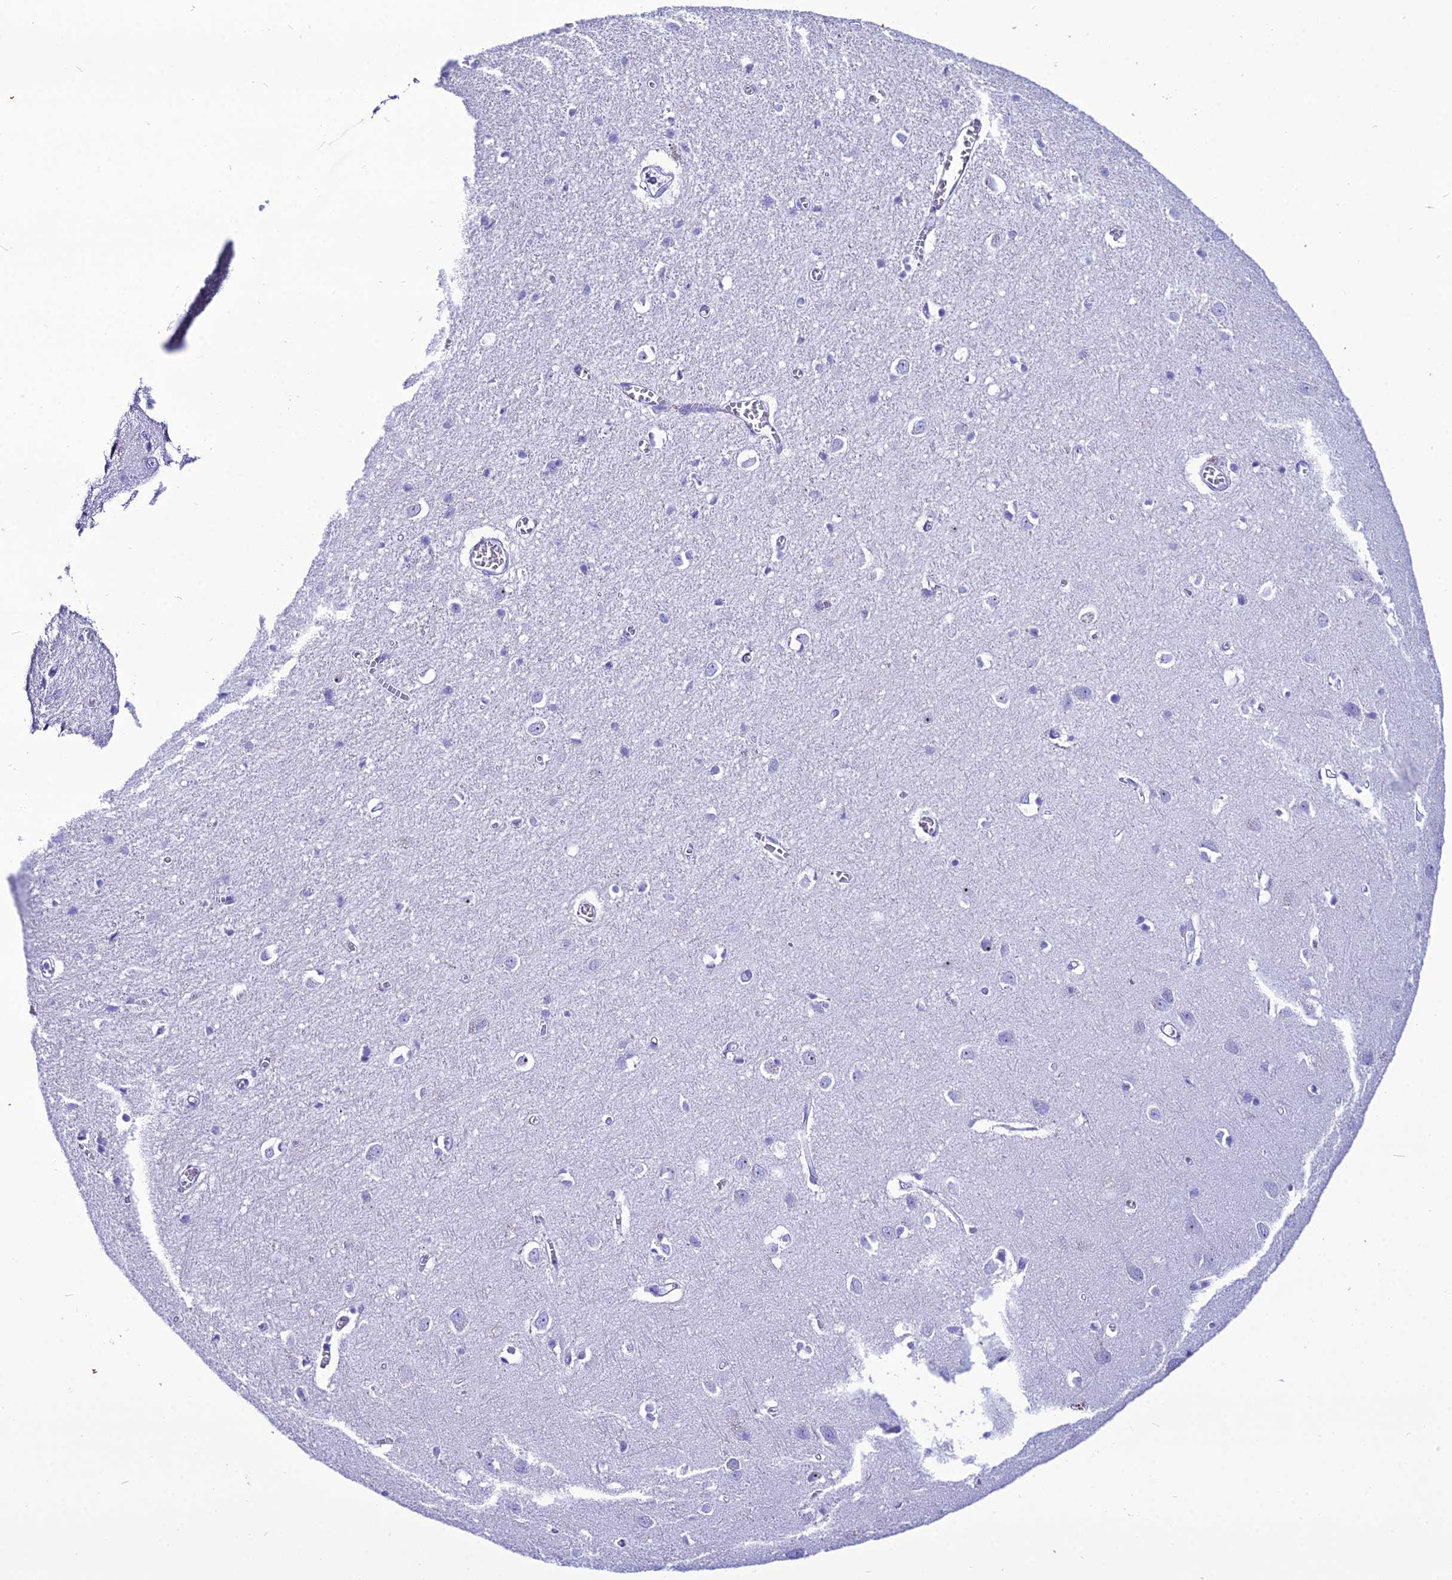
{"staining": {"intensity": "negative", "quantity": "none", "location": "none"}, "tissue": "cerebral cortex", "cell_type": "Endothelial cells", "image_type": "normal", "snomed": [{"axis": "morphology", "description": "Normal tissue, NOS"}, {"axis": "topography", "description": "Cerebral cortex"}], "caption": "Immunohistochemistry of normal human cerebral cortex exhibits no expression in endothelial cells.", "gene": "PNMA5", "patient": {"sex": "female", "age": 64}}